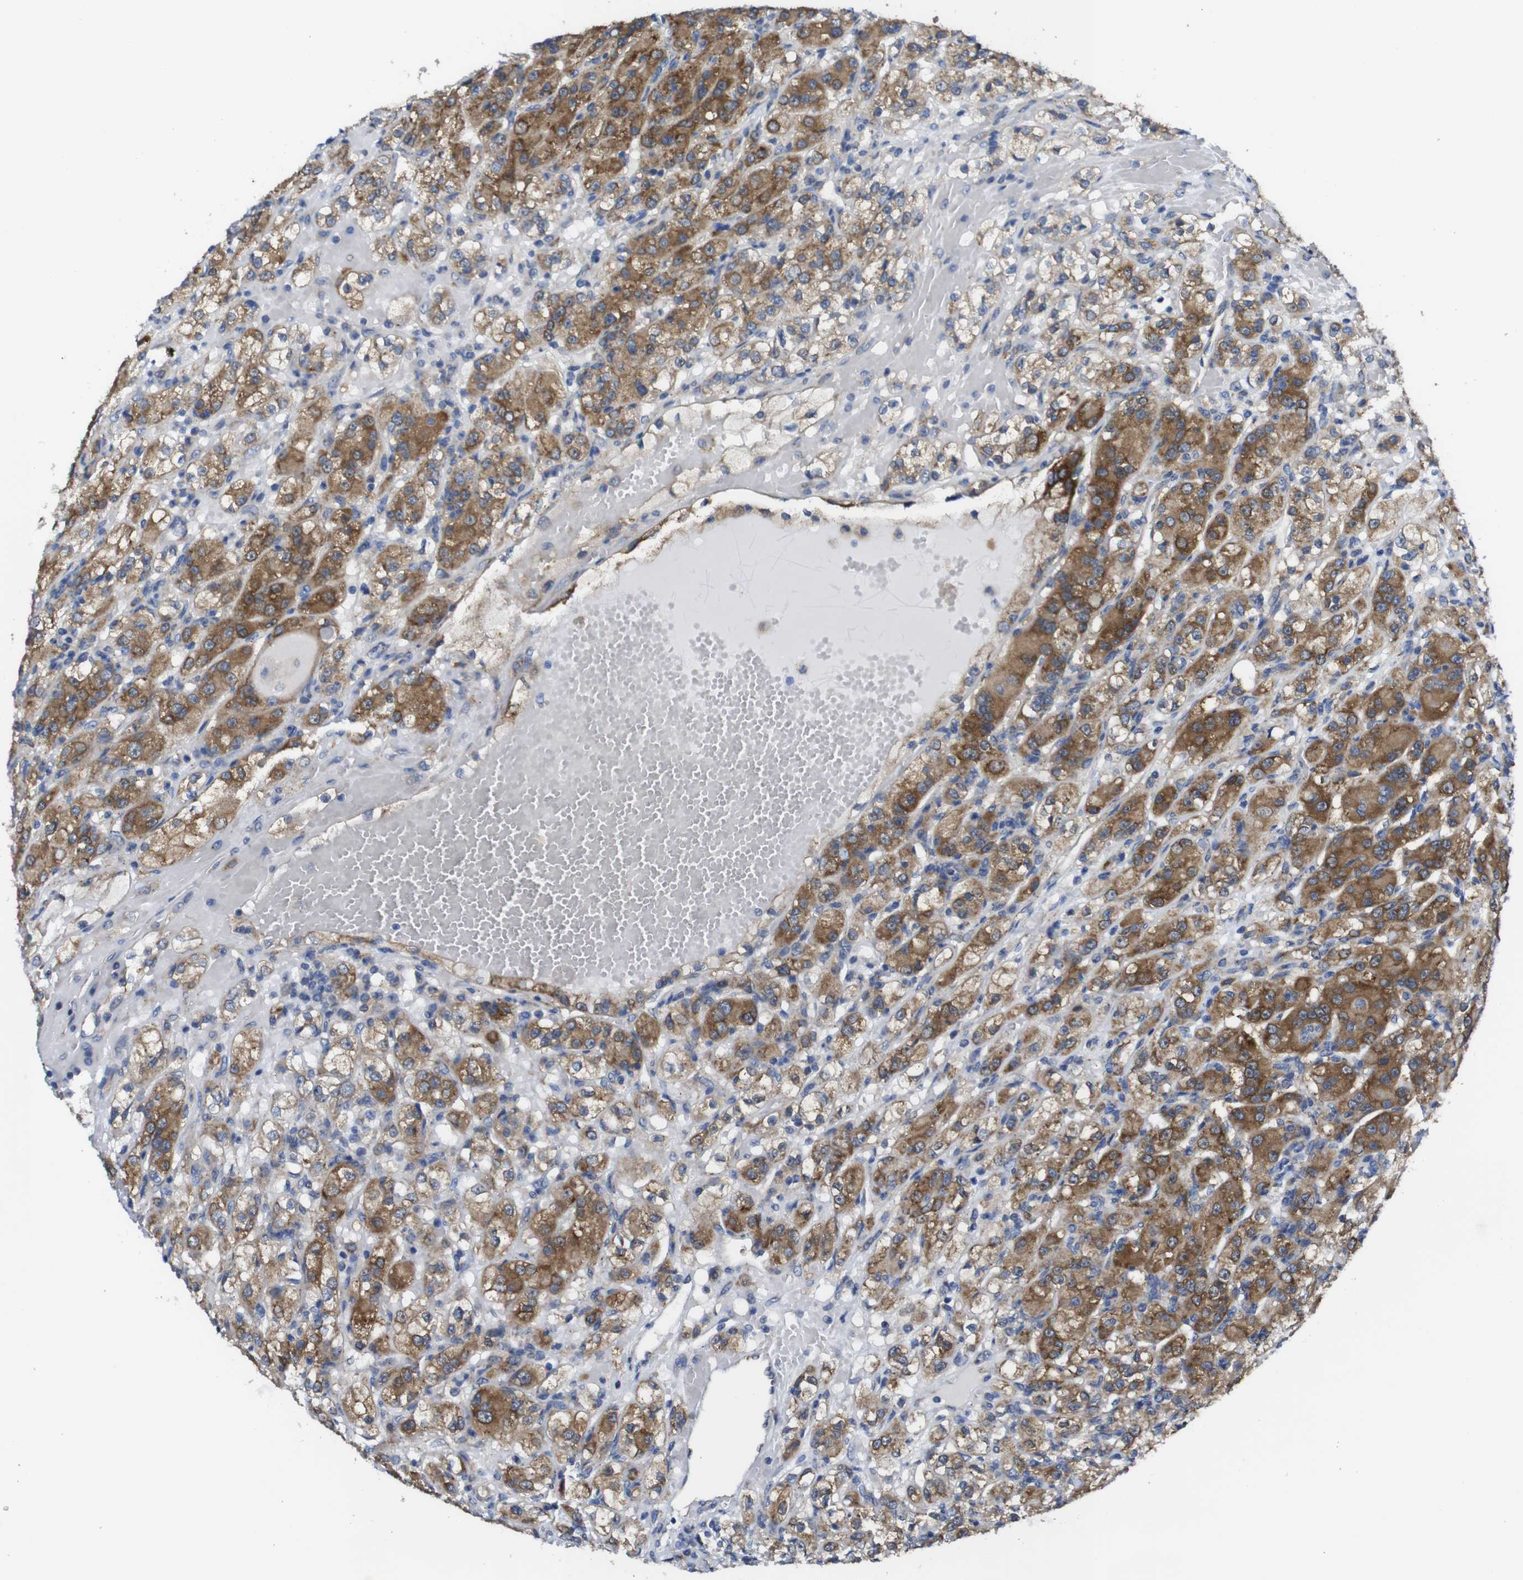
{"staining": {"intensity": "moderate", "quantity": ">75%", "location": "cytoplasmic/membranous"}, "tissue": "renal cancer", "cell_type": "Tumor cells", "image_type": "cancer", "snomed": [{"axis": "morphology", "description": "Normal tissue, NOS"}, {"axis": "morphology", "description": "Adenocarcinoma, NOS"}, {"axis": "topography", "description": "Kidney"}], "caption": "Protein staining of renal adenocarcinoma tissue reveals moderate cytoplasmic/membranous expression in approximately >75% of tumor cells.", "gene": "DDRGK1", "patient": {"sex": "male", "age": 61}}